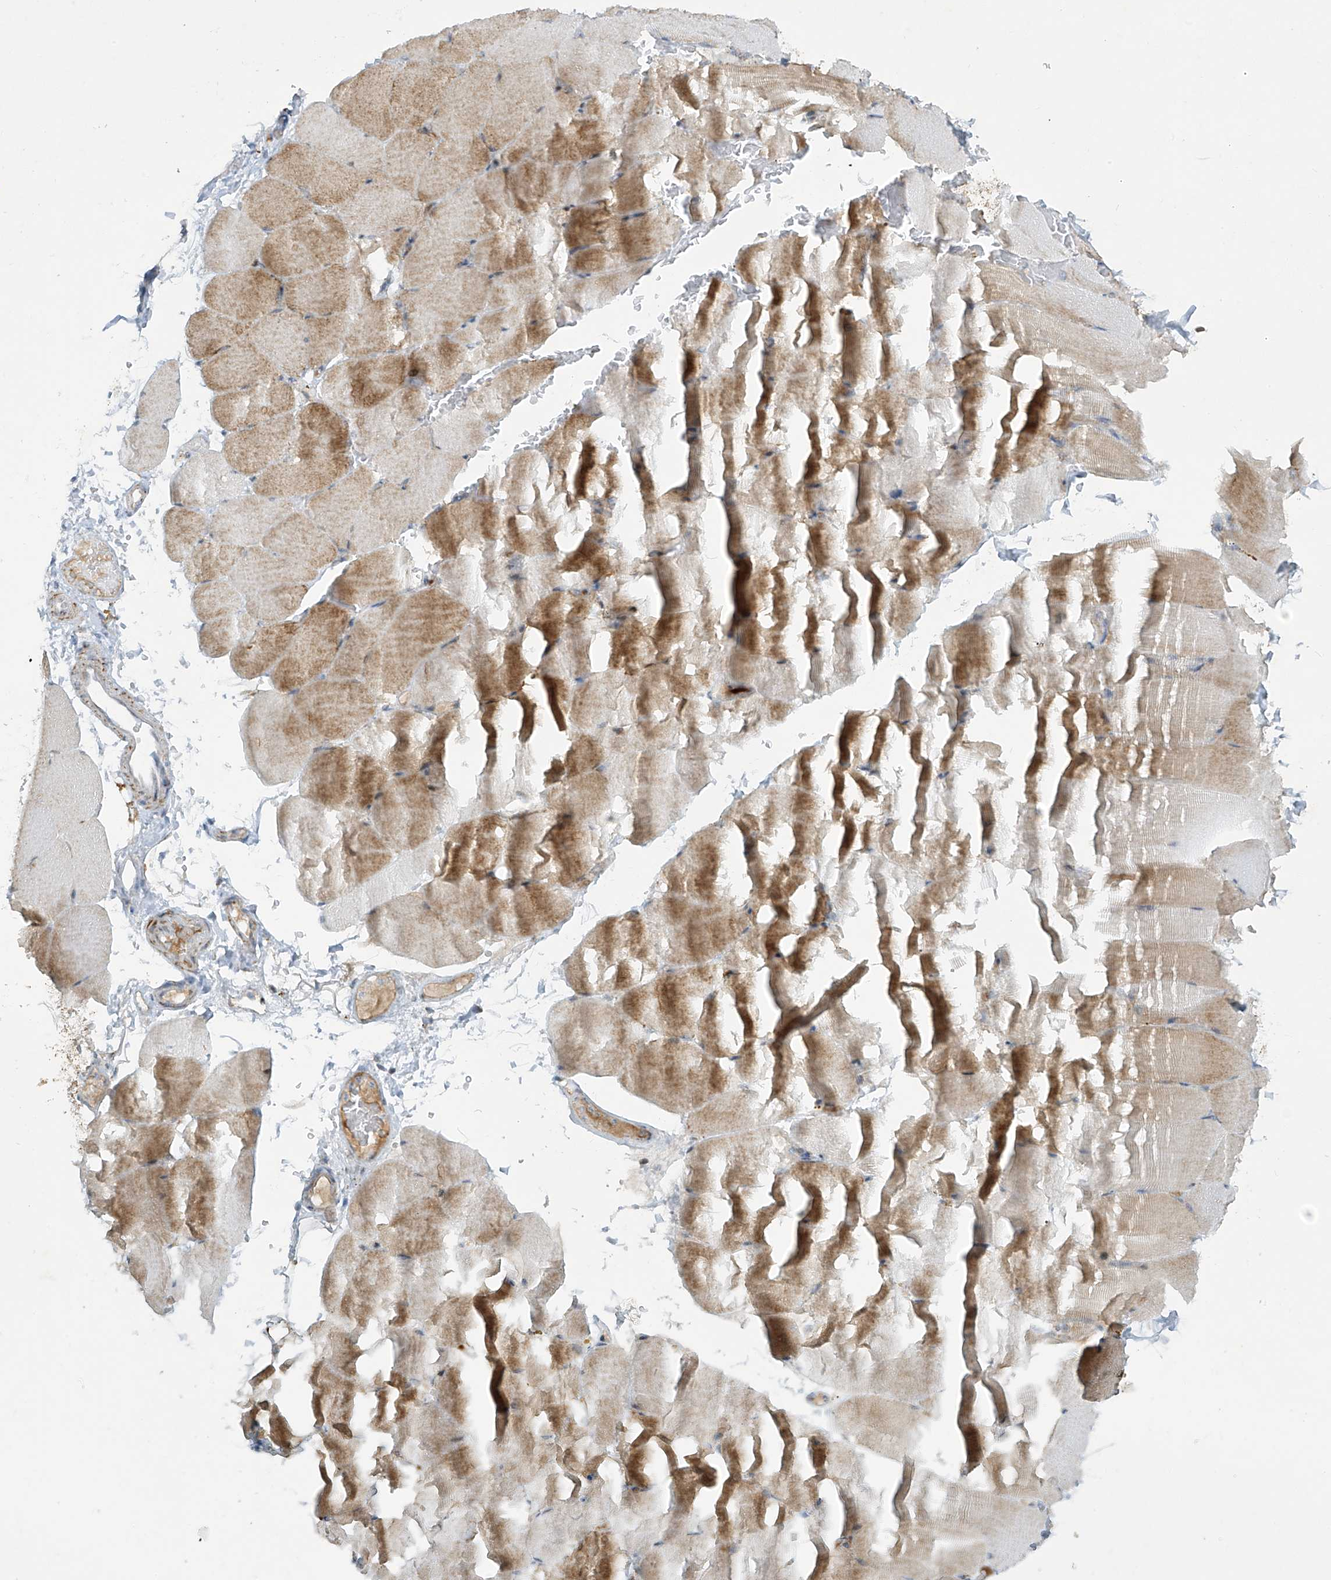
{"staining": {"intensity": "moderate", "quantity": "25%-75%", "location": "cytoplasmic/membranous"}, "tissue": "skeletal muscle", "cell_type": "Myocytes", "image_type": "normal", "snomed": [{"axis": "morphology", "description": "Normal tissue, NOS"}, {"axis": "topography", "description": "Skeletal muscle"}, {"axis": "topography", "description": "Parathyroid gland"}], "caption": "IHC staining of unremarkable skeletal muscle, which reveals medium levels of moderate cytoplasmic/membranous staining in approximately 25%-75% of myocytes indicating moderate cytoplasmic/membranous protein expression. The staining was performed using DAB (3,3'-diaminobenzidine) (brown) for protein detection and nuclei were counterstained in hematoxylin (blue).", "gene": "SMDT1", "patient": {"sex": "female", "age": 37}}